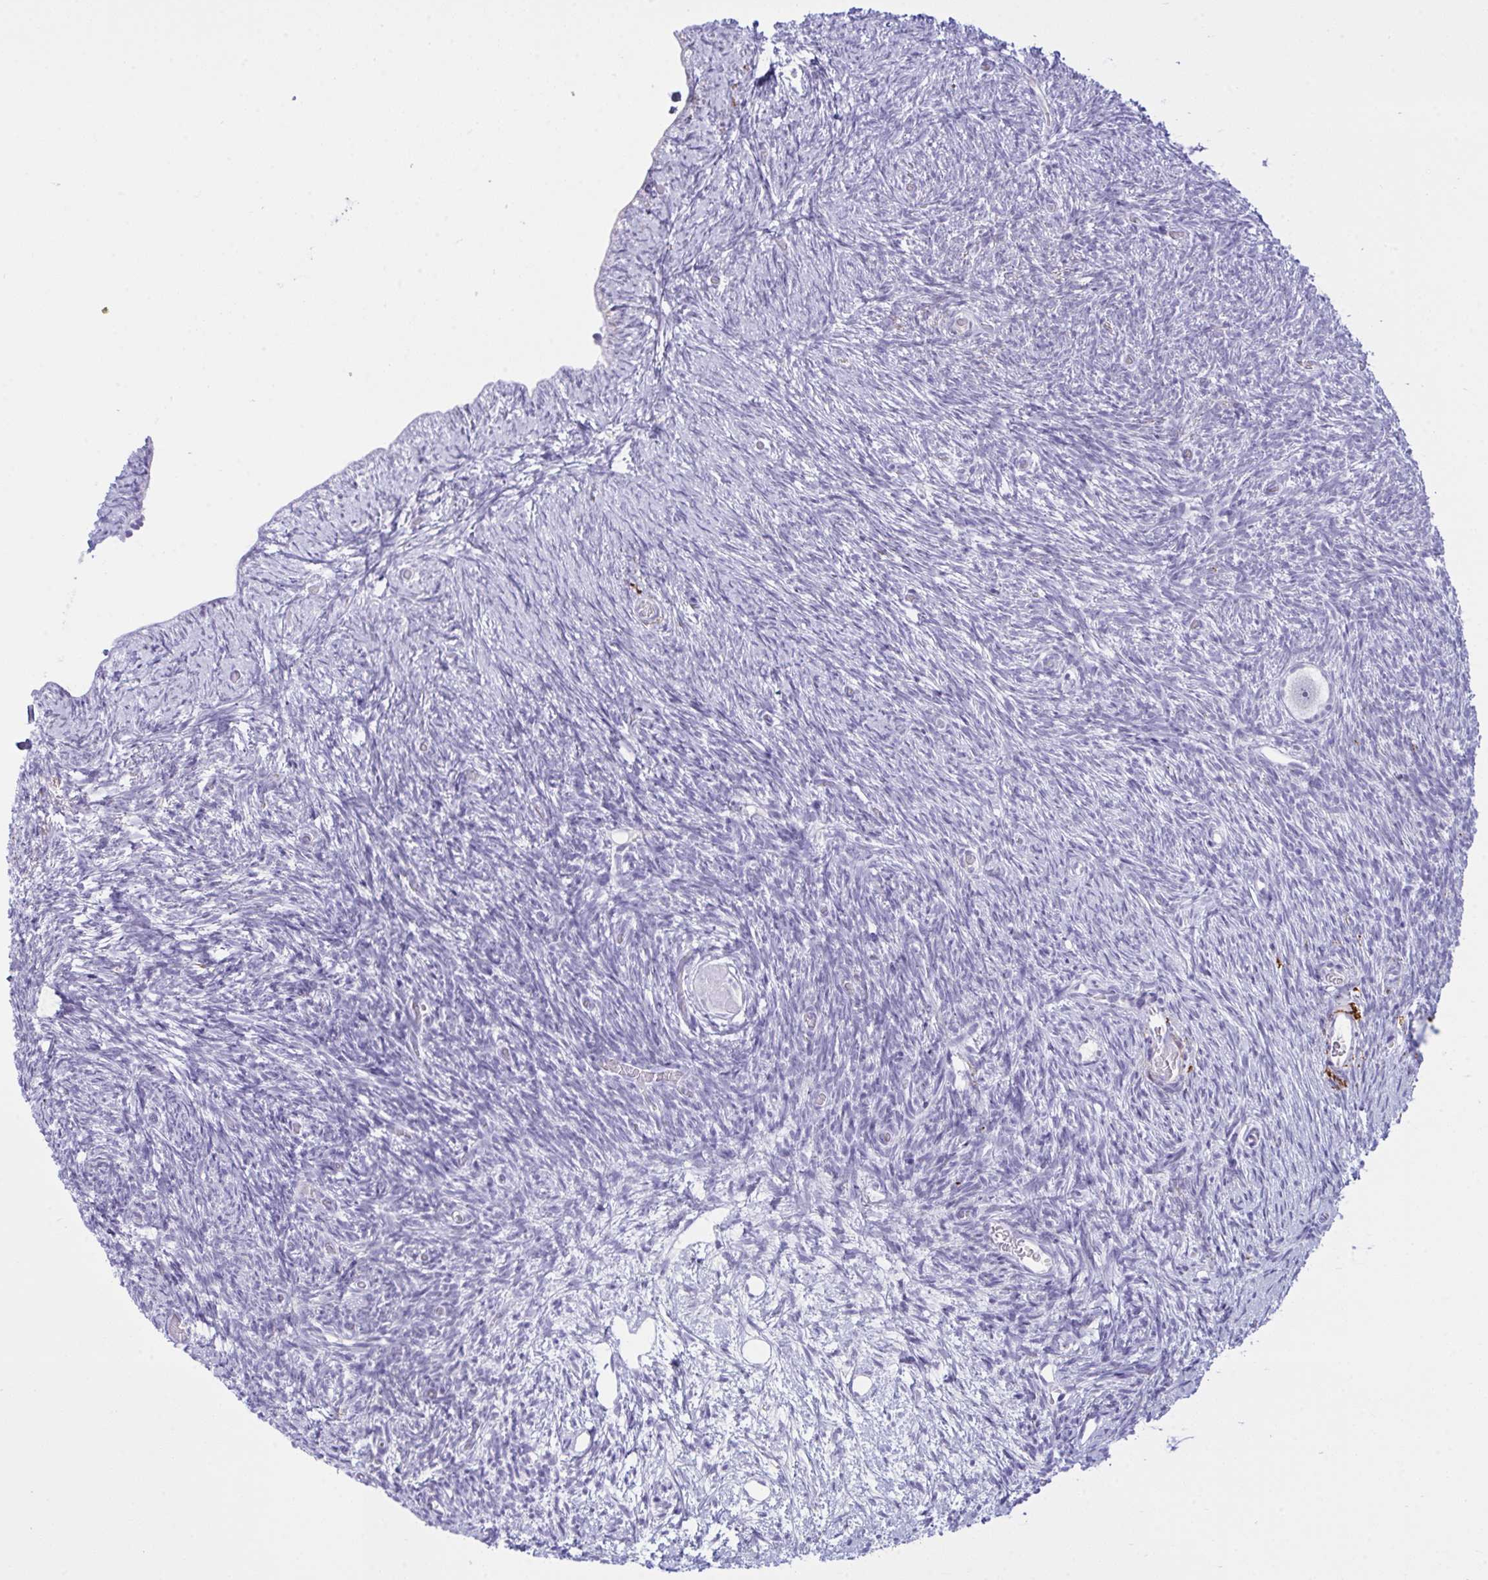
{"staining": {"intensity": "negative", "quantity": "none", "location": "none"}, "tissue": "ovary", "cell_type": "Follicle cells", "image_type": "normal", "snomed": [{"axis": "morphology", "description": "Normal tissue, NOS"}, {"axis": "topography", "description": "Ovary"}], "caption": "Immunohistochemical staining of benign ovary reveals no significant staining in follicle cells. (Brightfield microscopy of DAB (3,3'-diaminobenzidine) IHC at high magnification).", "gene": "ELN", "patient": {"sex": "female", "age": 39}}